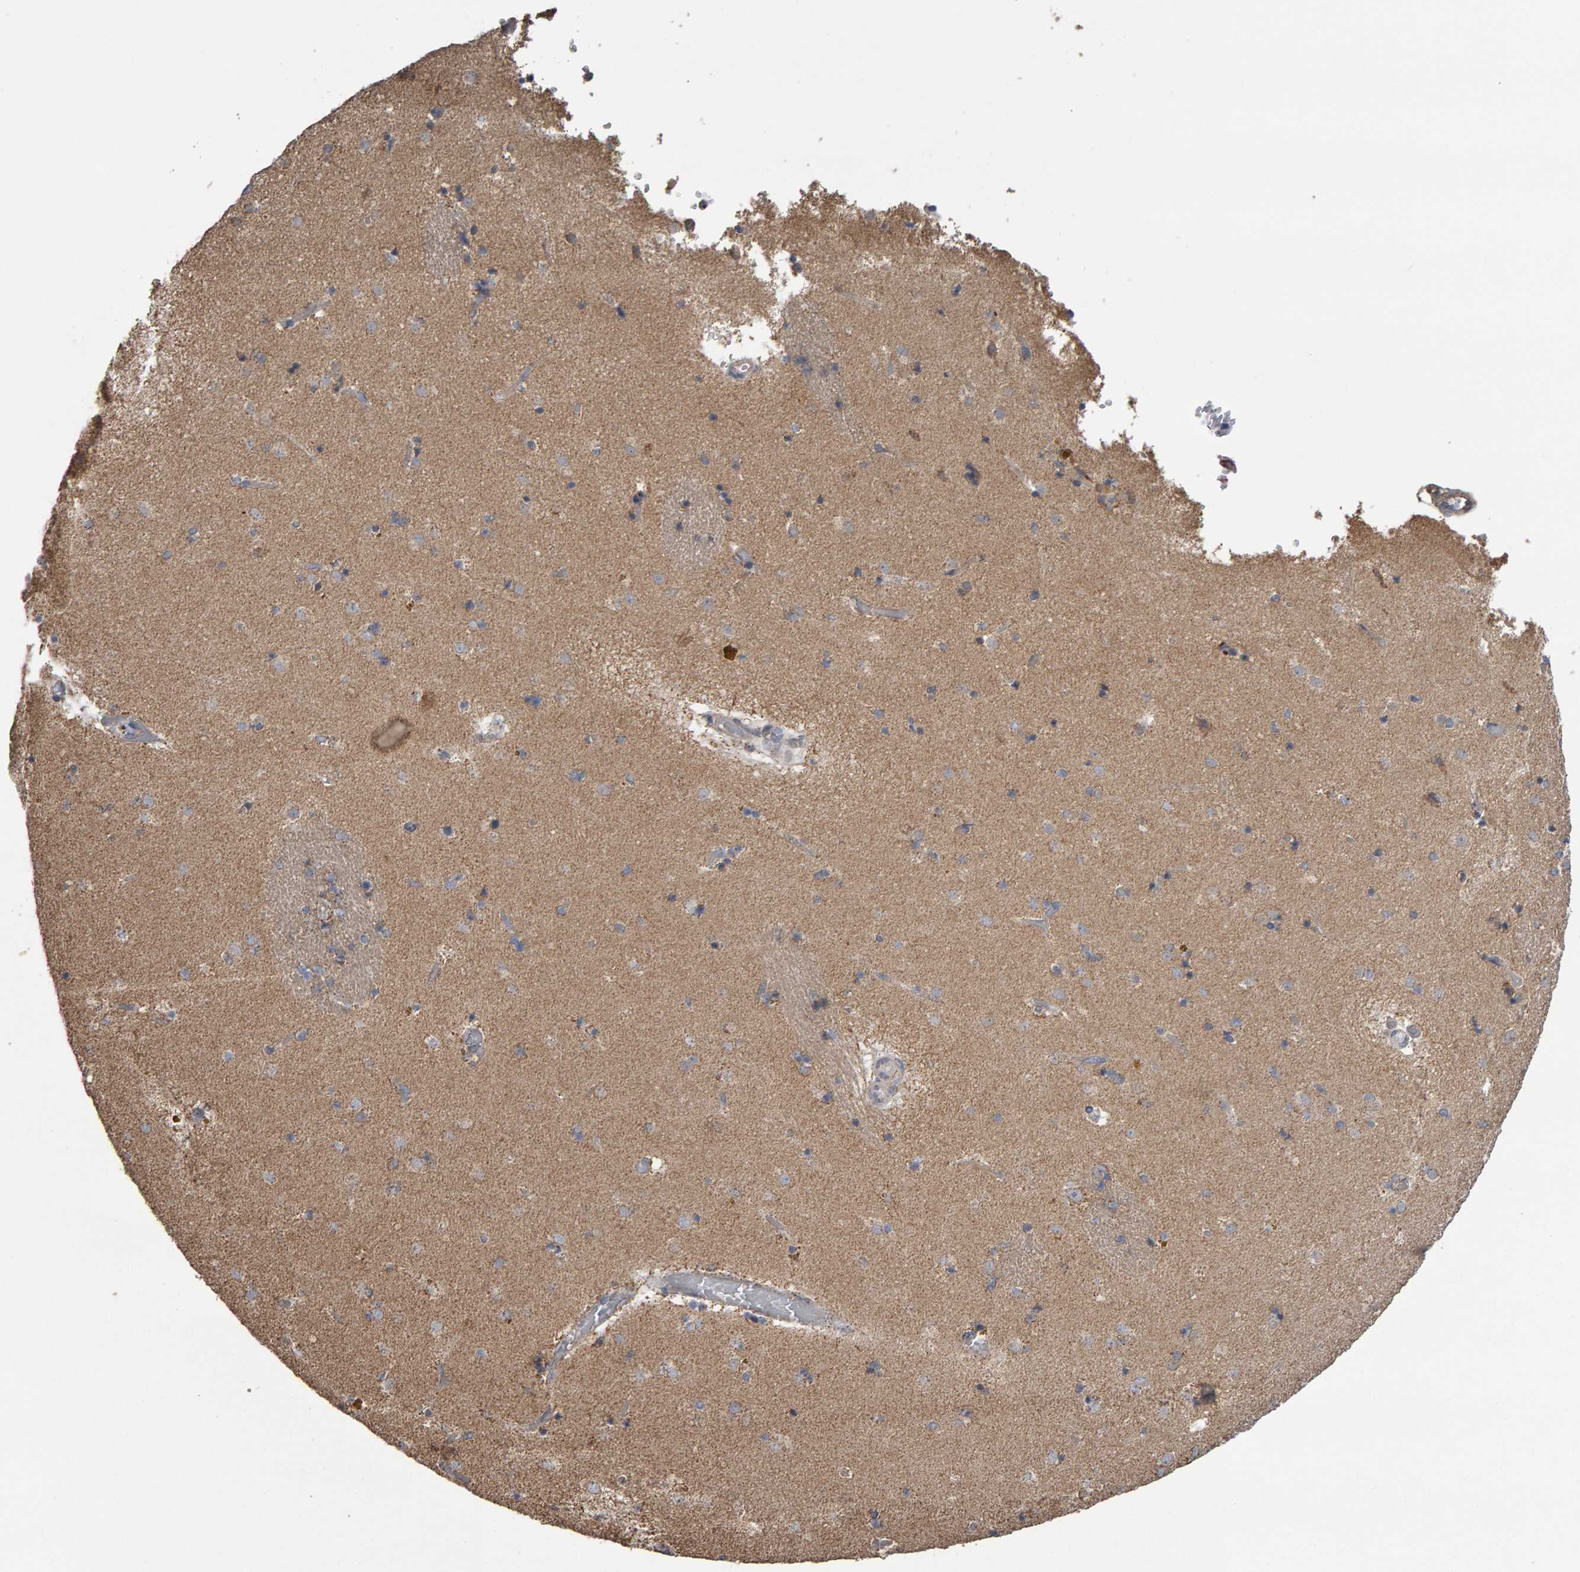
{"staining": {"intensity": "weak", "quantity": "25%-75%", "location": "cytoplasmic/membranous"}, "tissue": "caudate", "cell_type": "Glial cells", "image_type": "normal", "snomed": [{"axis": "morphology", "description": "Normal tissue, NOS"}, {"axis": "topography", "description": "Lateral ventricle wall"}], "caption": "IHC micrograph of benign human caudate stained for a protein (brown), which exhibits low levels of weak cytoplasmic/membranous positivity in about 25%-75% of glial cells.", "gene": "TOM1L1", "patient": {"sex": "male", "age": 70}}